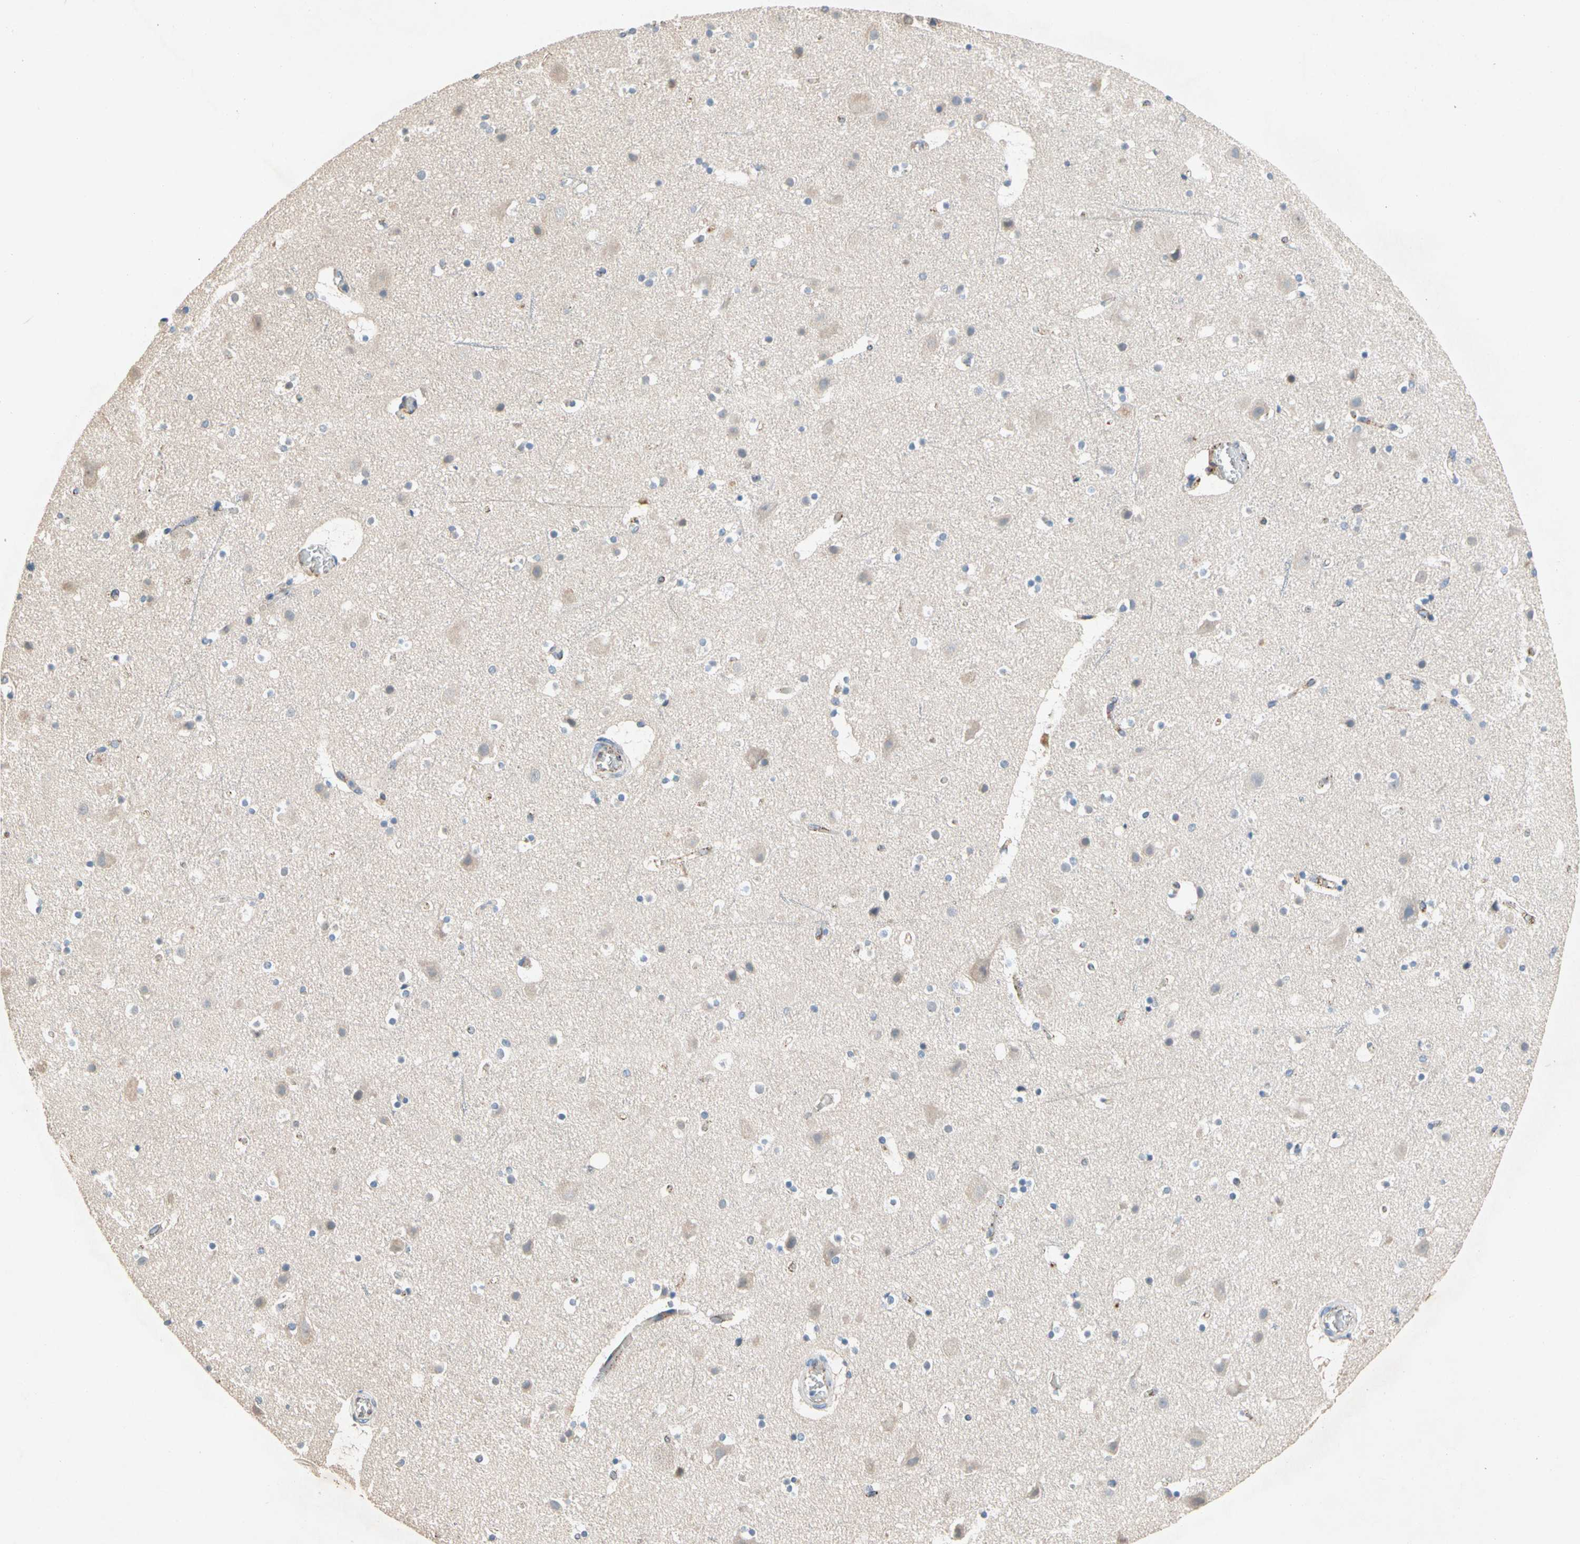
{"staining": {"intensity": "weak", "quantity": ">75%", "location": "cytoplasmic/membranous"}, "tissue": "cerebral cortex", "cell_type": "Endothelial cells", "image_type": "normal", "snomed": [{"axis": "morphology", "description": "Normal tissue, NOS"}, {"axis": "topography", "description": "Cerebral cortex"}], "caption": "DAB immunohistochemical staining of unremarkable cerebral cortex reveals weak cytoplasmic/membranous protein expression in approximately >75% of endothelial cells. (DAB (3,3'-diaminobenzidine) IHC with brightfield microscopy, high magnification).", "gene": "NDFIP2", "patient": {"sex": "male", "age": 45}}